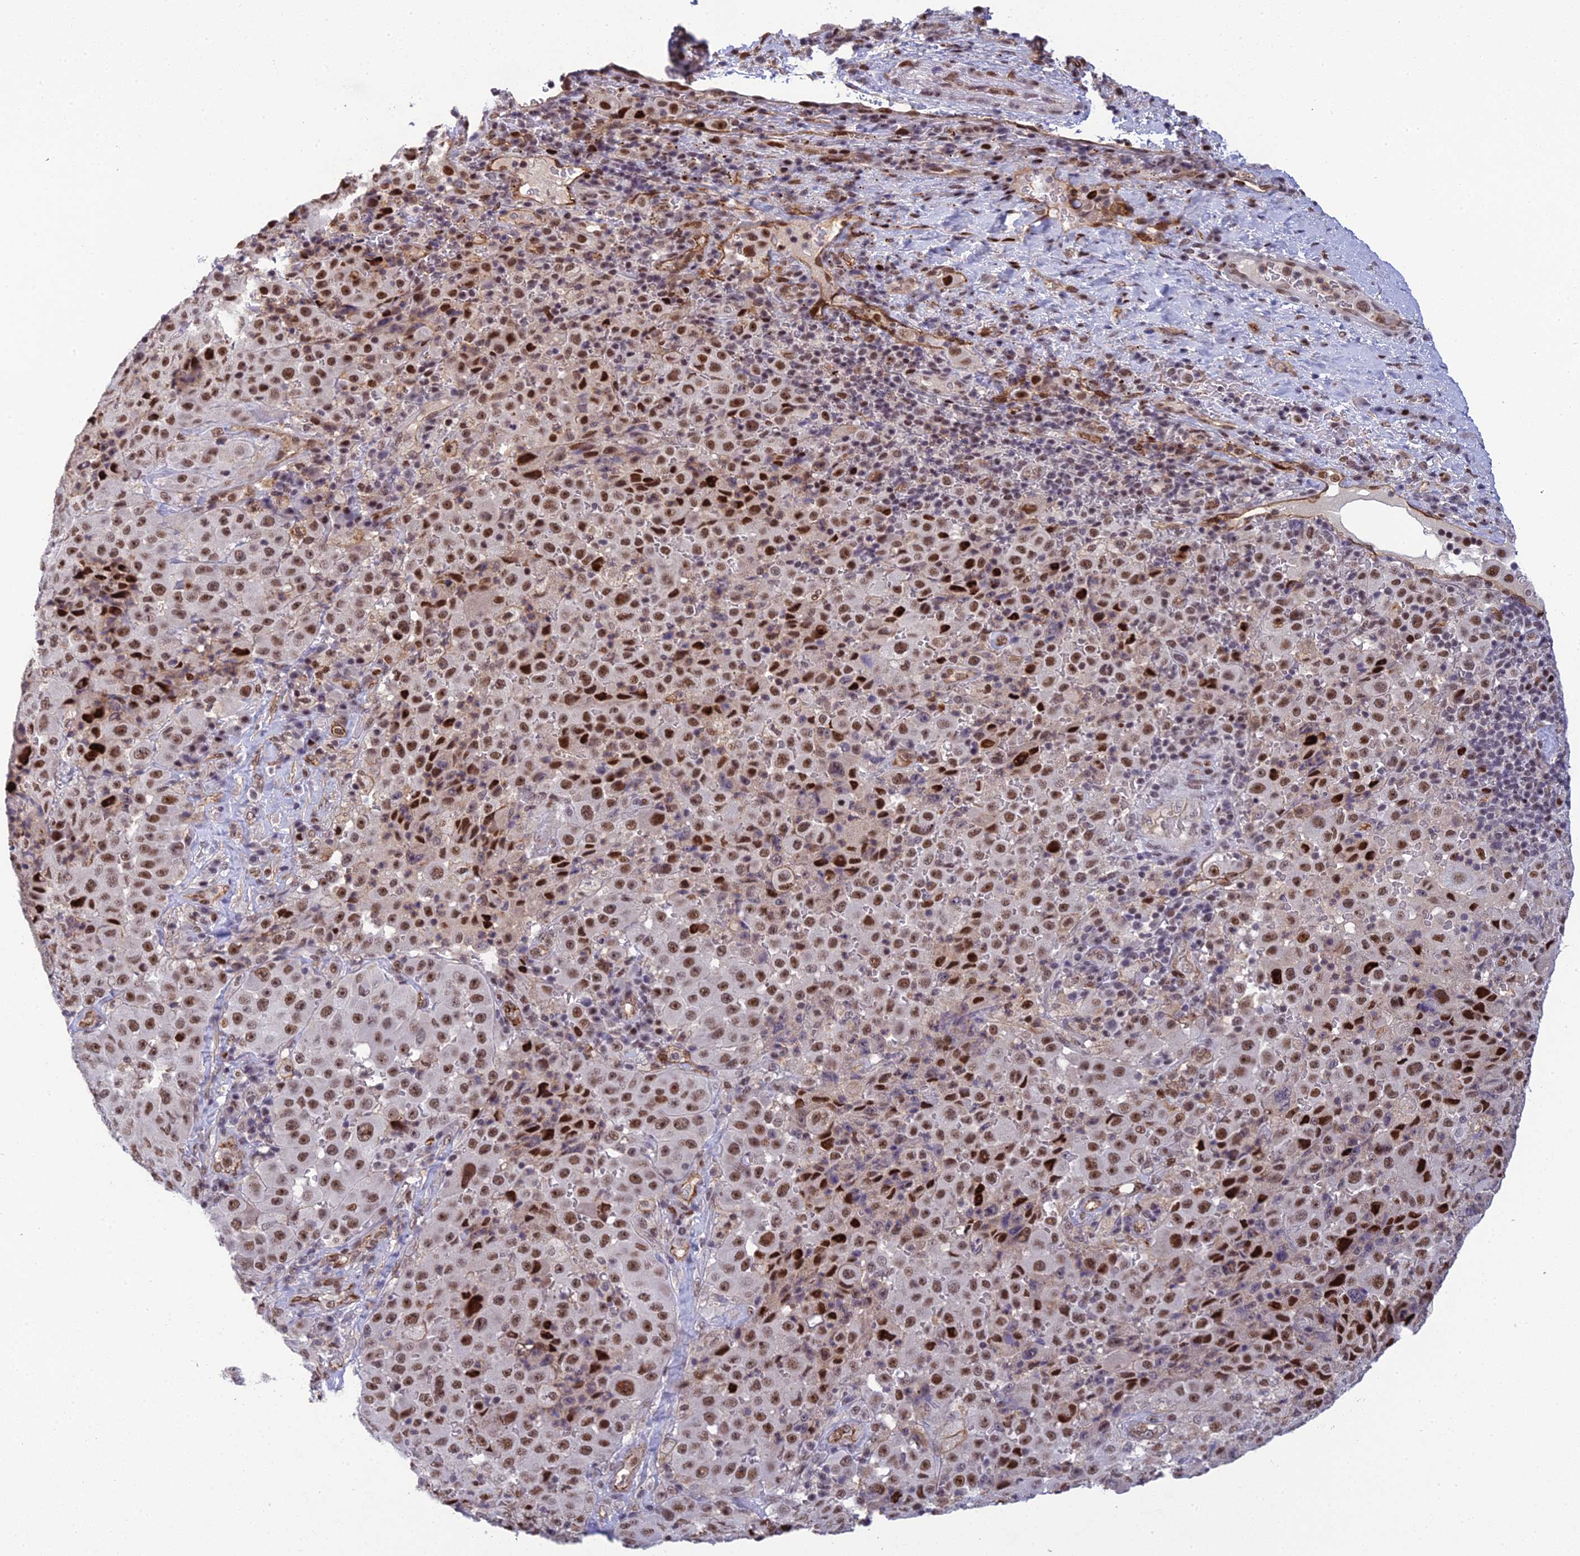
{"staining": {"intensity": "moderate", "quantity": ">75%", "location": "nuclear"}, "tissue": "melanoma", "cell_type": "Tumor cells", "image_type": "cancer", "snomed": [{"axis": "morphology", "description": "Malignant melanoma, Metastatic site"}, {"axis": "topography", "description": "Lymph node"}], "caption": "This is a micrograph of IHC staining of malignant melanoma (metastatic site), which shows moderate expression in the nuclear of tumor cells.", "gene": "RANBP3", "patient": {"sex": "male", "age": 62}}